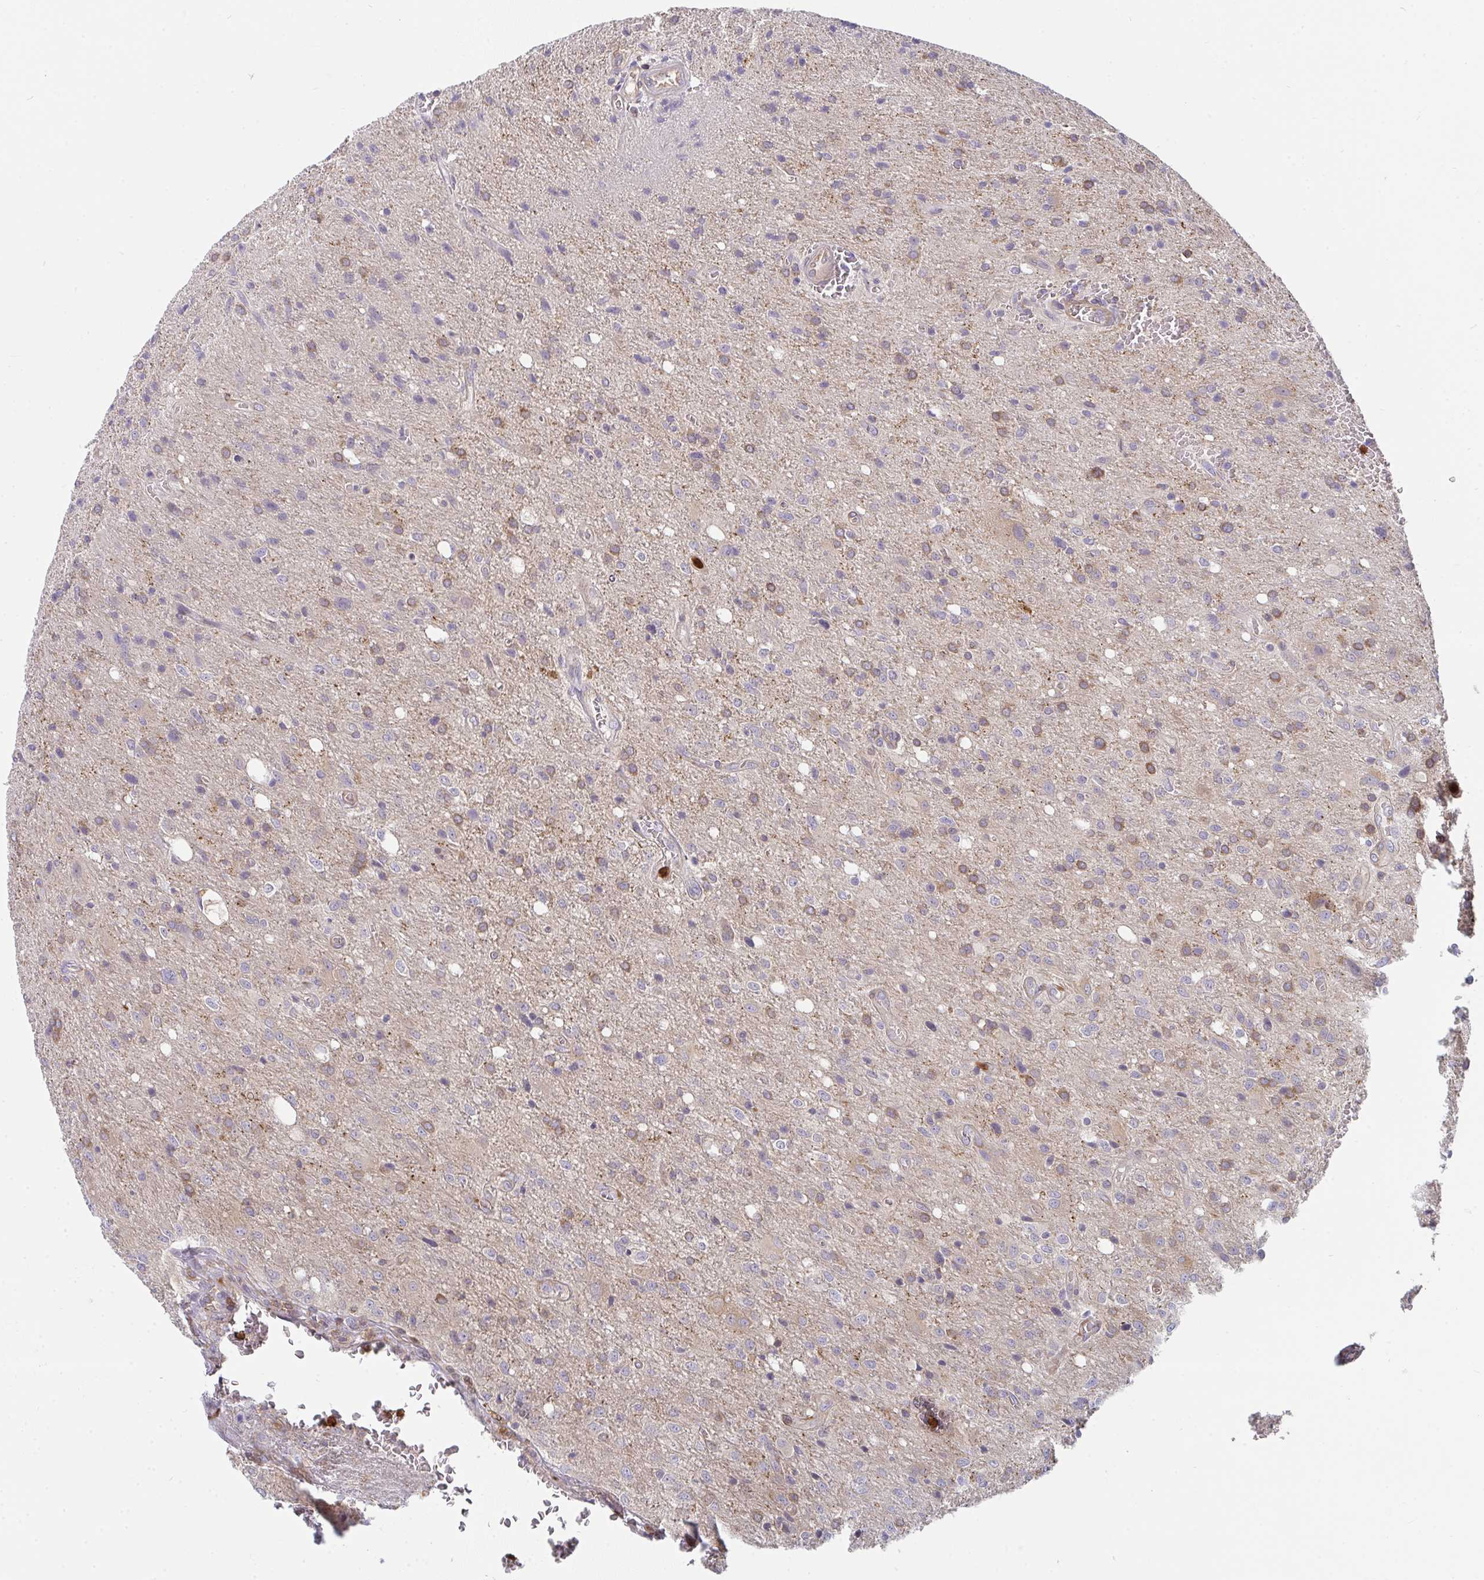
{"staining": {"intensity": "moderate", "quantity": "<25%", "location": "cytoplasmic/membranous"}, "tissue": "glioma", "cell_type": "Tumor cells", "image_type": "cancer", "snomed": [{"axis": "morphology", "description": "Glioma, malignant, Low grade"}, {"axis": "topography", "description": "Brain"}], "caption": "Immunohistochemical staining of glioma exhibits moderate cytoplasmic/membranous protein expression in about <25% of tumor cells.", "gene": "CSF3R", "patient": {"sex": "male", "age": 66}}